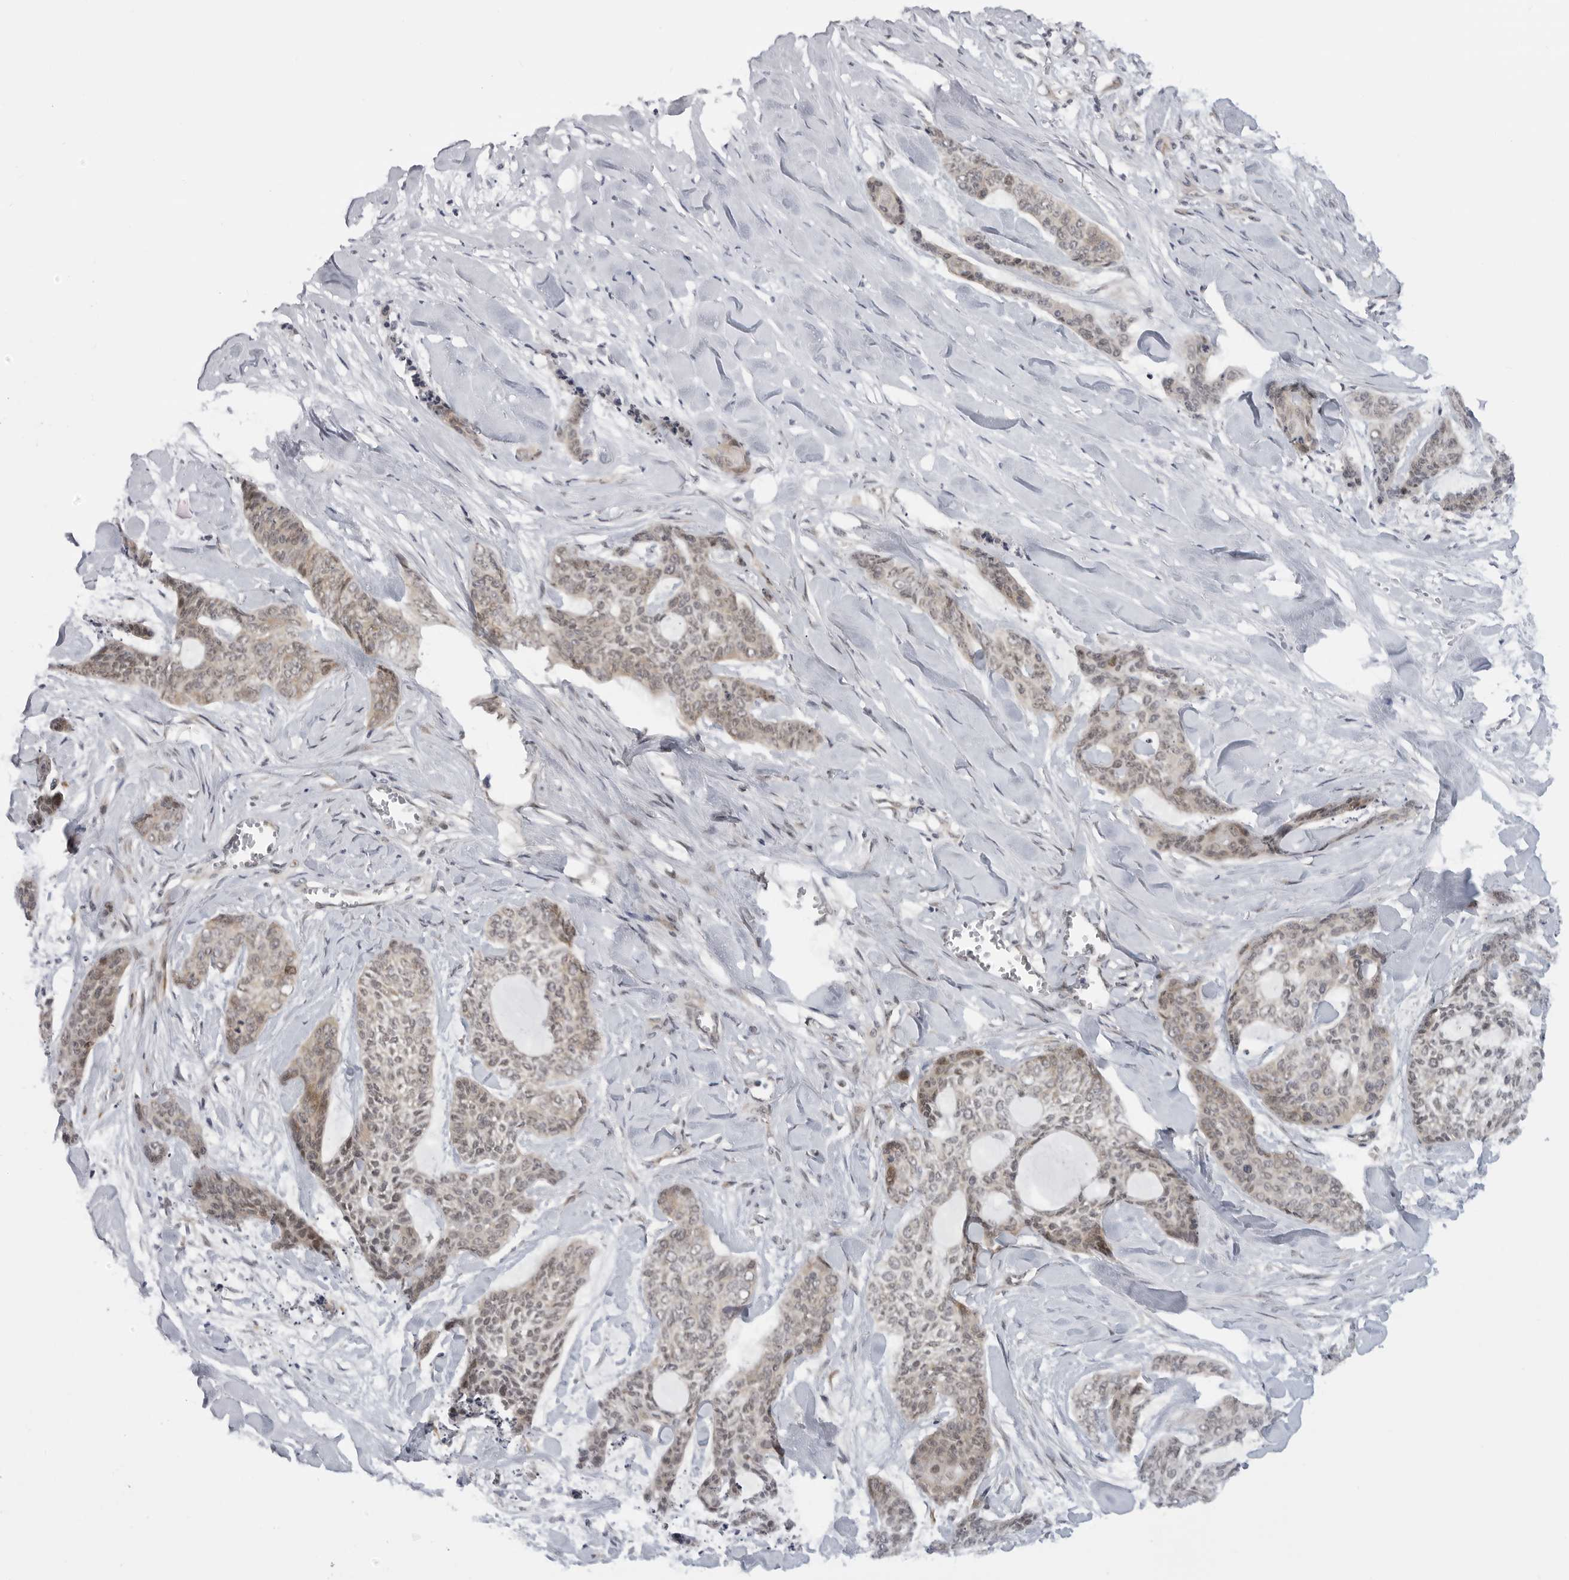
{"staining": {"intensity": "weak", "quantity": "25%-75%", "location": "cytoplasmic/membranous,nuclear"}, "tissue": "skin cancer", "cell_type": "Tumor cells", "image_type": "cancer", "snomed": [{"axis": "morphology", "description": "Basal cell carcinoma"}, {"axis": "topography", "description": "Skin"}], "caption": "High-magnification brightfield microscopy of basal cell carcinoma (skin) stained with DAB (brown) and counterstained with hematoxylin (blue). tumor cells exhibit weak cytoplasmic/membranous and nuclear staining is present in about25%-75% of cells.", "gene": "CEP295NL", "patient": {"sex": "female", "age": 64}}